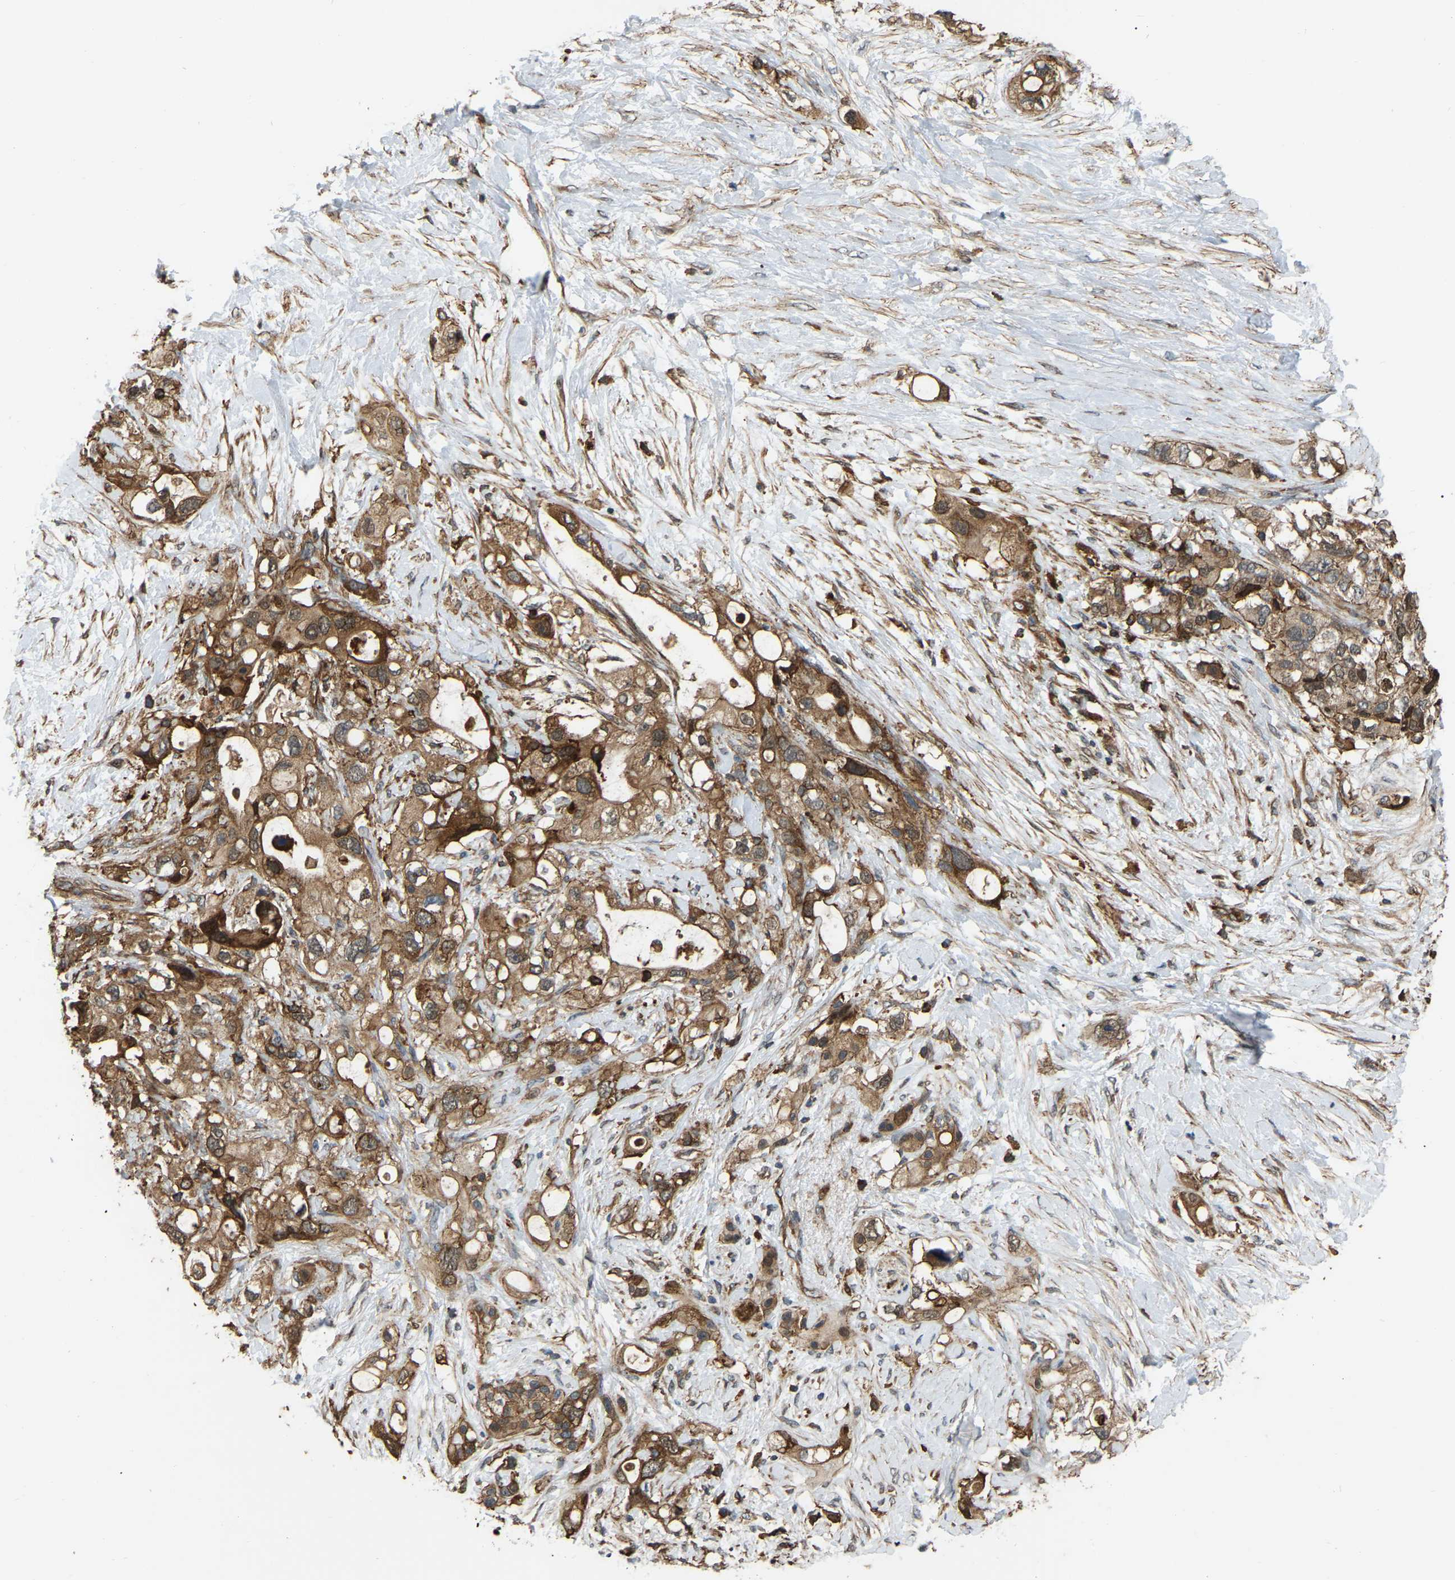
{"staining": {"intensity": "moderate", "quantity": ">75%", "location": "cytoplasmic/membranous"}, "tissue": "pancreatic cancer", "cell_type": "Tumor cells", "image_type": "cancer", "snomed": [{"axis": "morphology", "description": "Adenocarcinoma, NOS"}, {"axis": "topography", "description": "Pancreas"}], "caption": "Protein expression analysis of pancreatic cancer shows moderate cytoplasmic/membranous staining in about >75% of tumor cells. (DAB IHC, brown staining for protein, blue staining for nuclei).", "gene": "SAMD9L", "patient": {"sex": "female", "age": 56}}